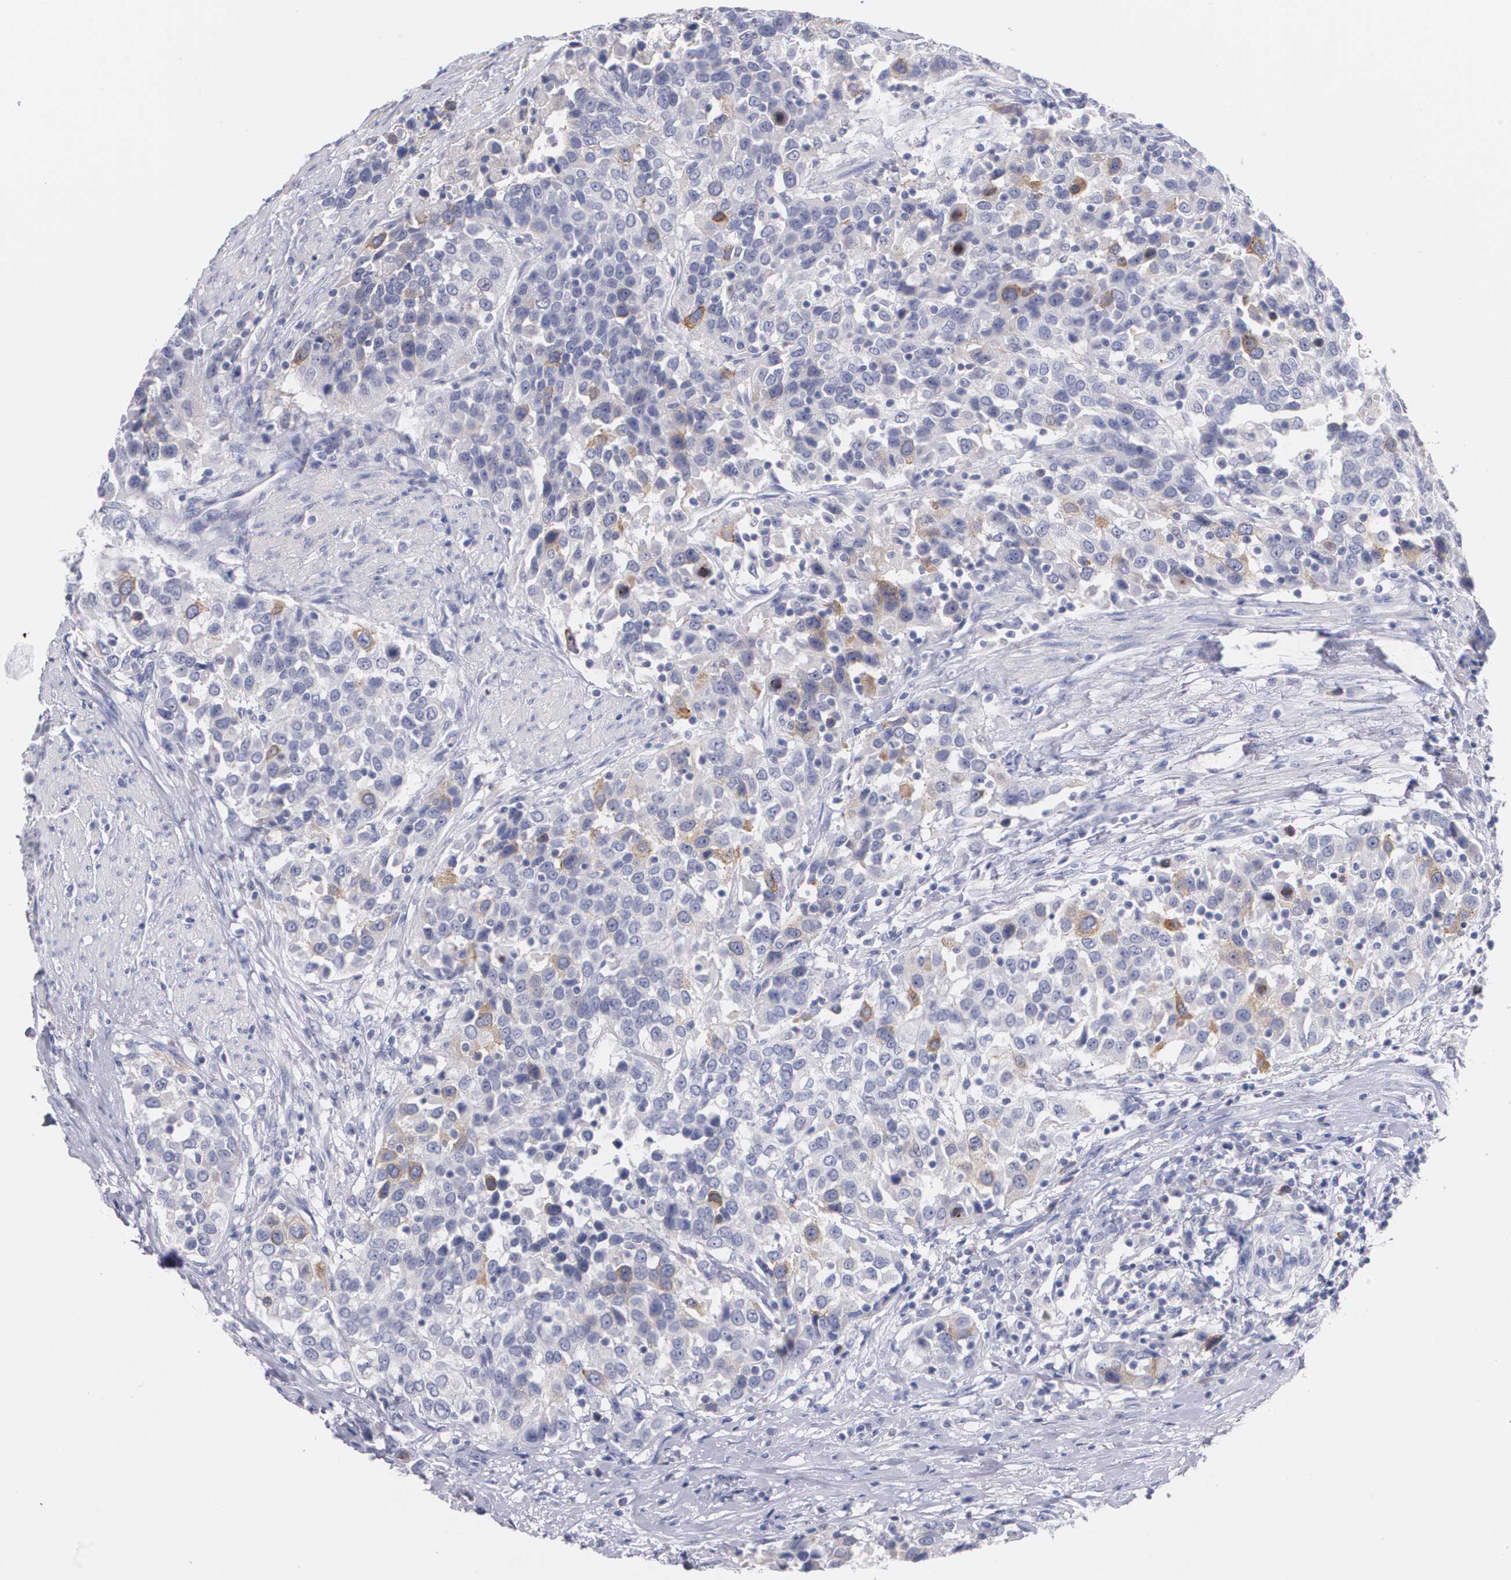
{"staining": {"intensity": "moderate", "quantity": "<25%", "location": "cytoplasmic/membranous"}, "tissue": "urothelial cancer", "cell_type": "Tumor cells", "image_type": "cancer", "snomed": [{"axis": "morphology", "description": "Urothelial carcinoma, High grade"}, {"axis": "topography", "description": "Urinary bladder"}], "caption": "DAB immunohistochemical staining of human urothelial cancer demonstrates moderate cytoplasmic/membranous protein staining in about <25% of tumor cells.", "gene": "HMMR", "patient": {"sex": "female", "age": 80}}